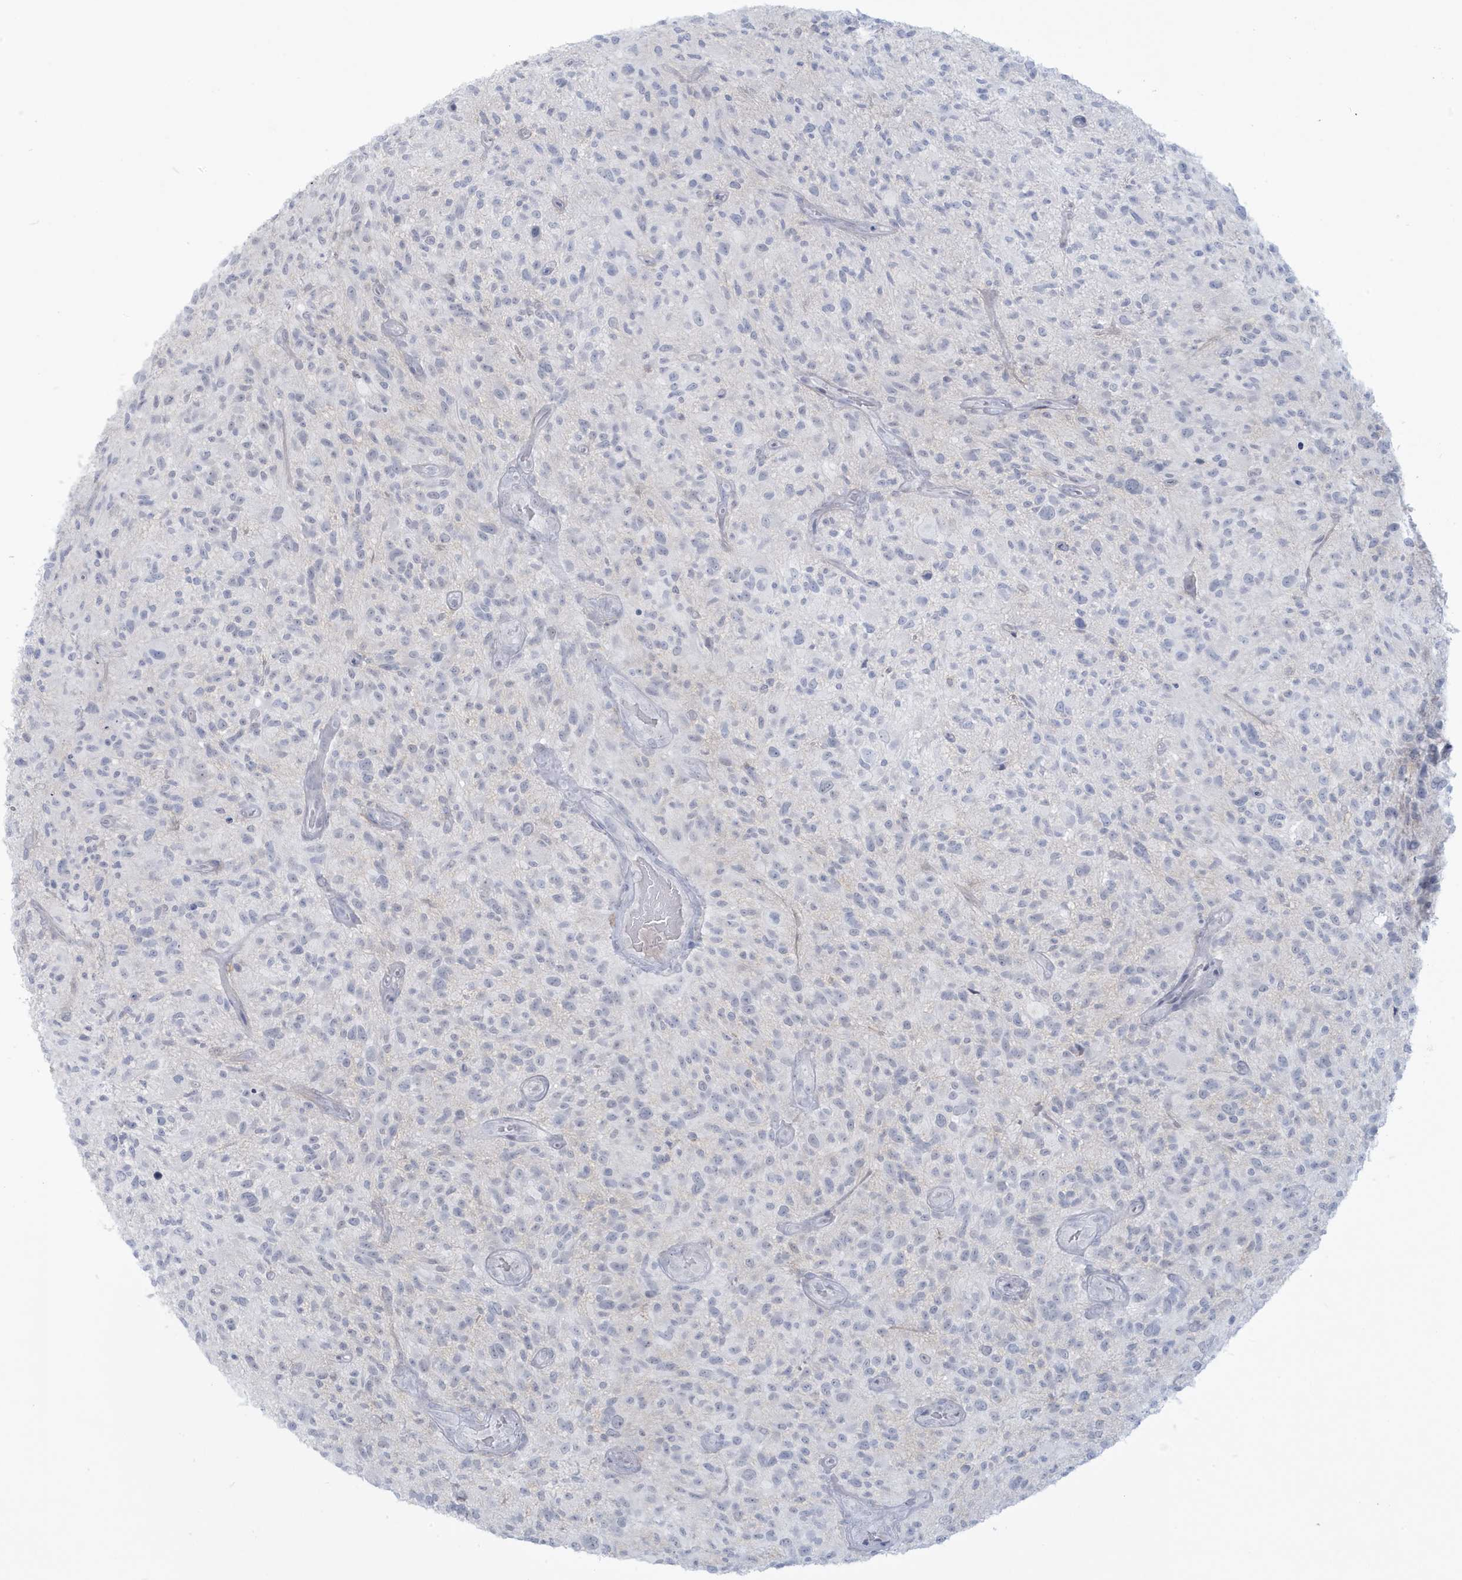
{"staining": {"intensity": "negative", "quantity": "none", "location": "none"}, "tissue": "glioma", "cell_type": "Tumor cells", "image_type": "cancer", "snomed": [{"axis": "morphology", "description": "Glioma, malignant, High grade"}, {"axis": "topography", "description": "Brain"}], "caption": "Immunohistochemistry photomicrograph of neoplastic tissue: human glioma stained with DAB demonstrates no significant protein staining in tumor cells. Nuclei are stained in blue.", "gene": "HERC6", "patient": {"sex": "male", "age": 47}}